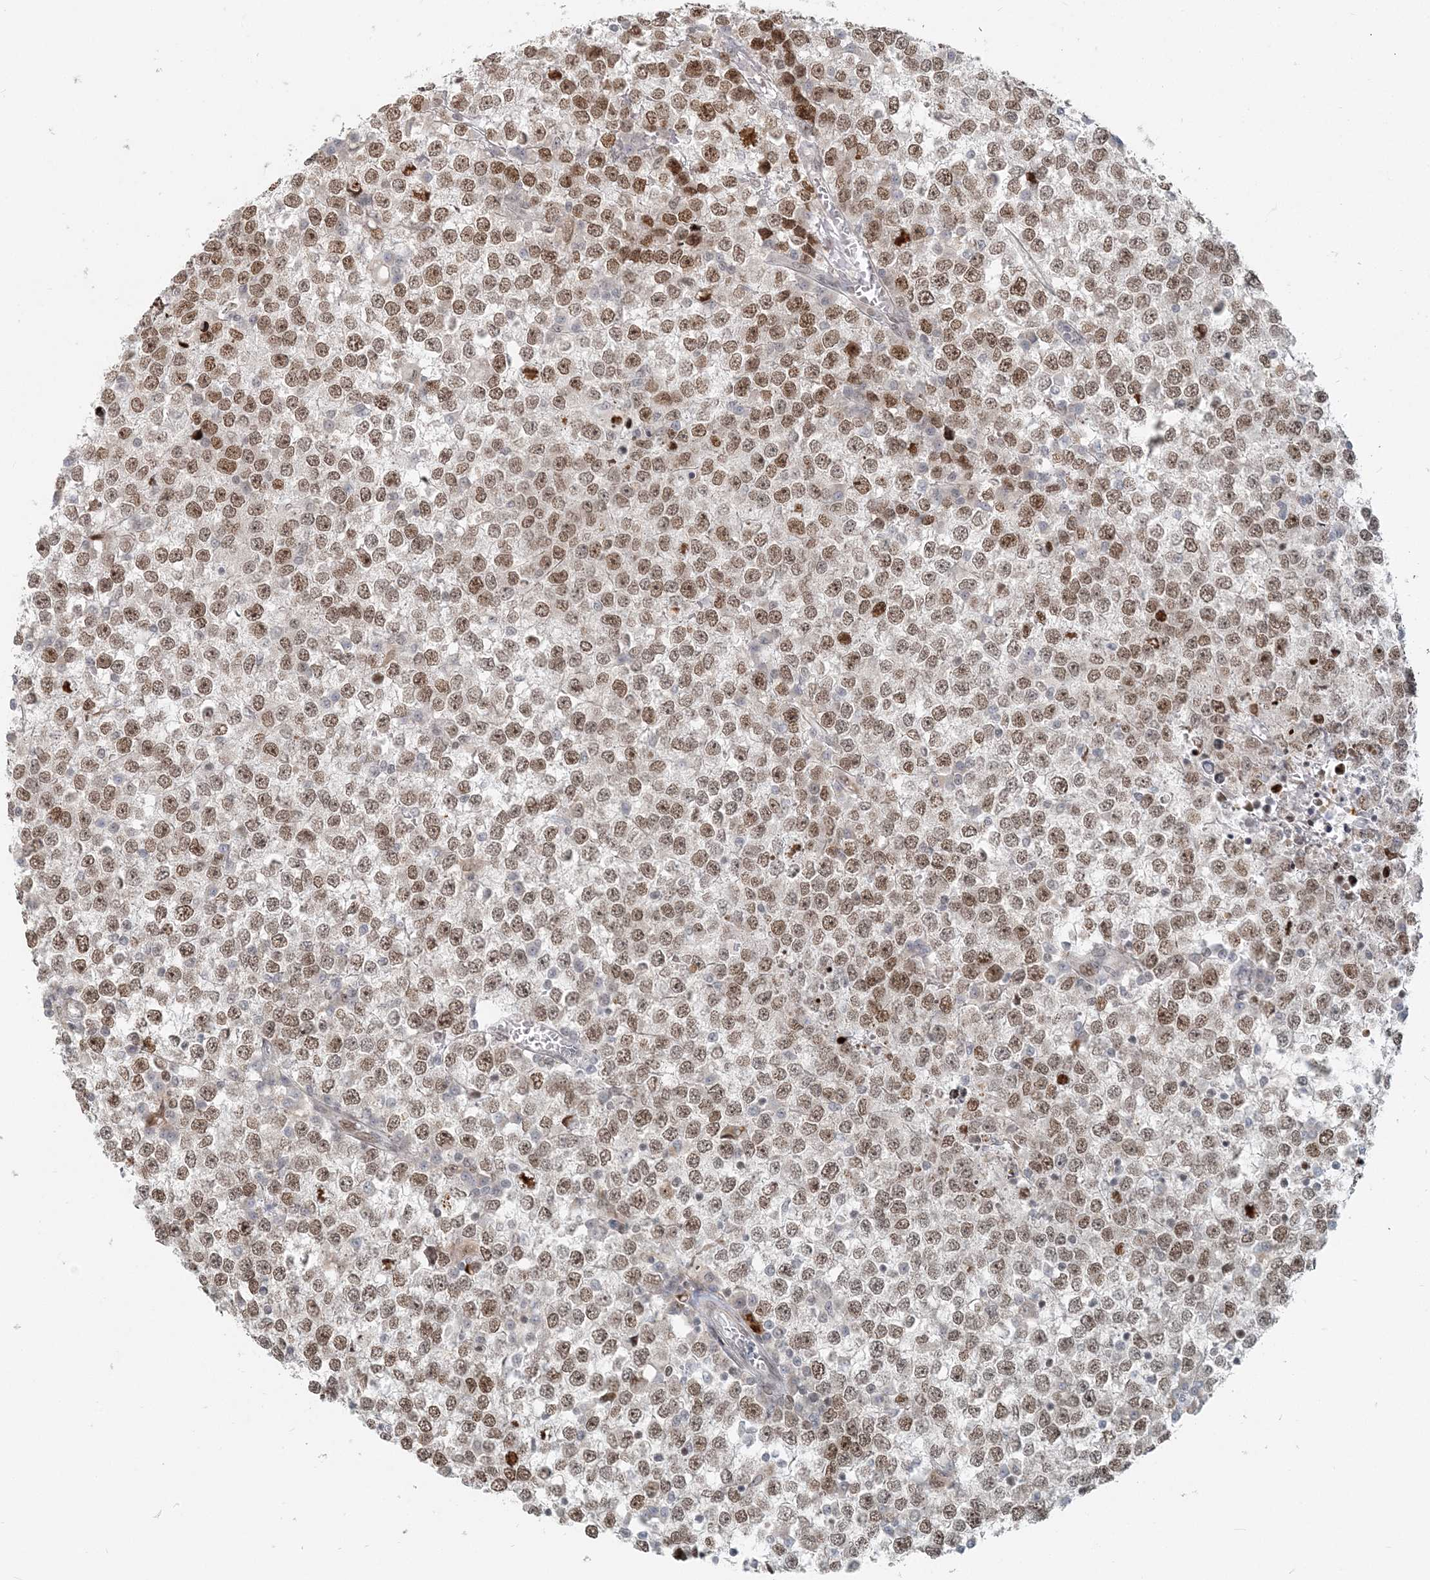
{"staining": {"intensity": "moderate", "quantity": ">75%", "location": "nuclear"}, "tissue": "testis cancer", "cell_type": "Tumor cells", "image_type": "cancer", "snomed": [{"axis": "morphology", "description": "Seminoma, NOS"}, {"axis": "topography", "description": "Testis"}], "caption": "Testis cancer was stained to show a protein in brown. There is medium levels of moderate nuclear expression in about >75% of tumor cells.", "gene": "BAZ1B", "patient": {"sex": "male", "age": 65}}